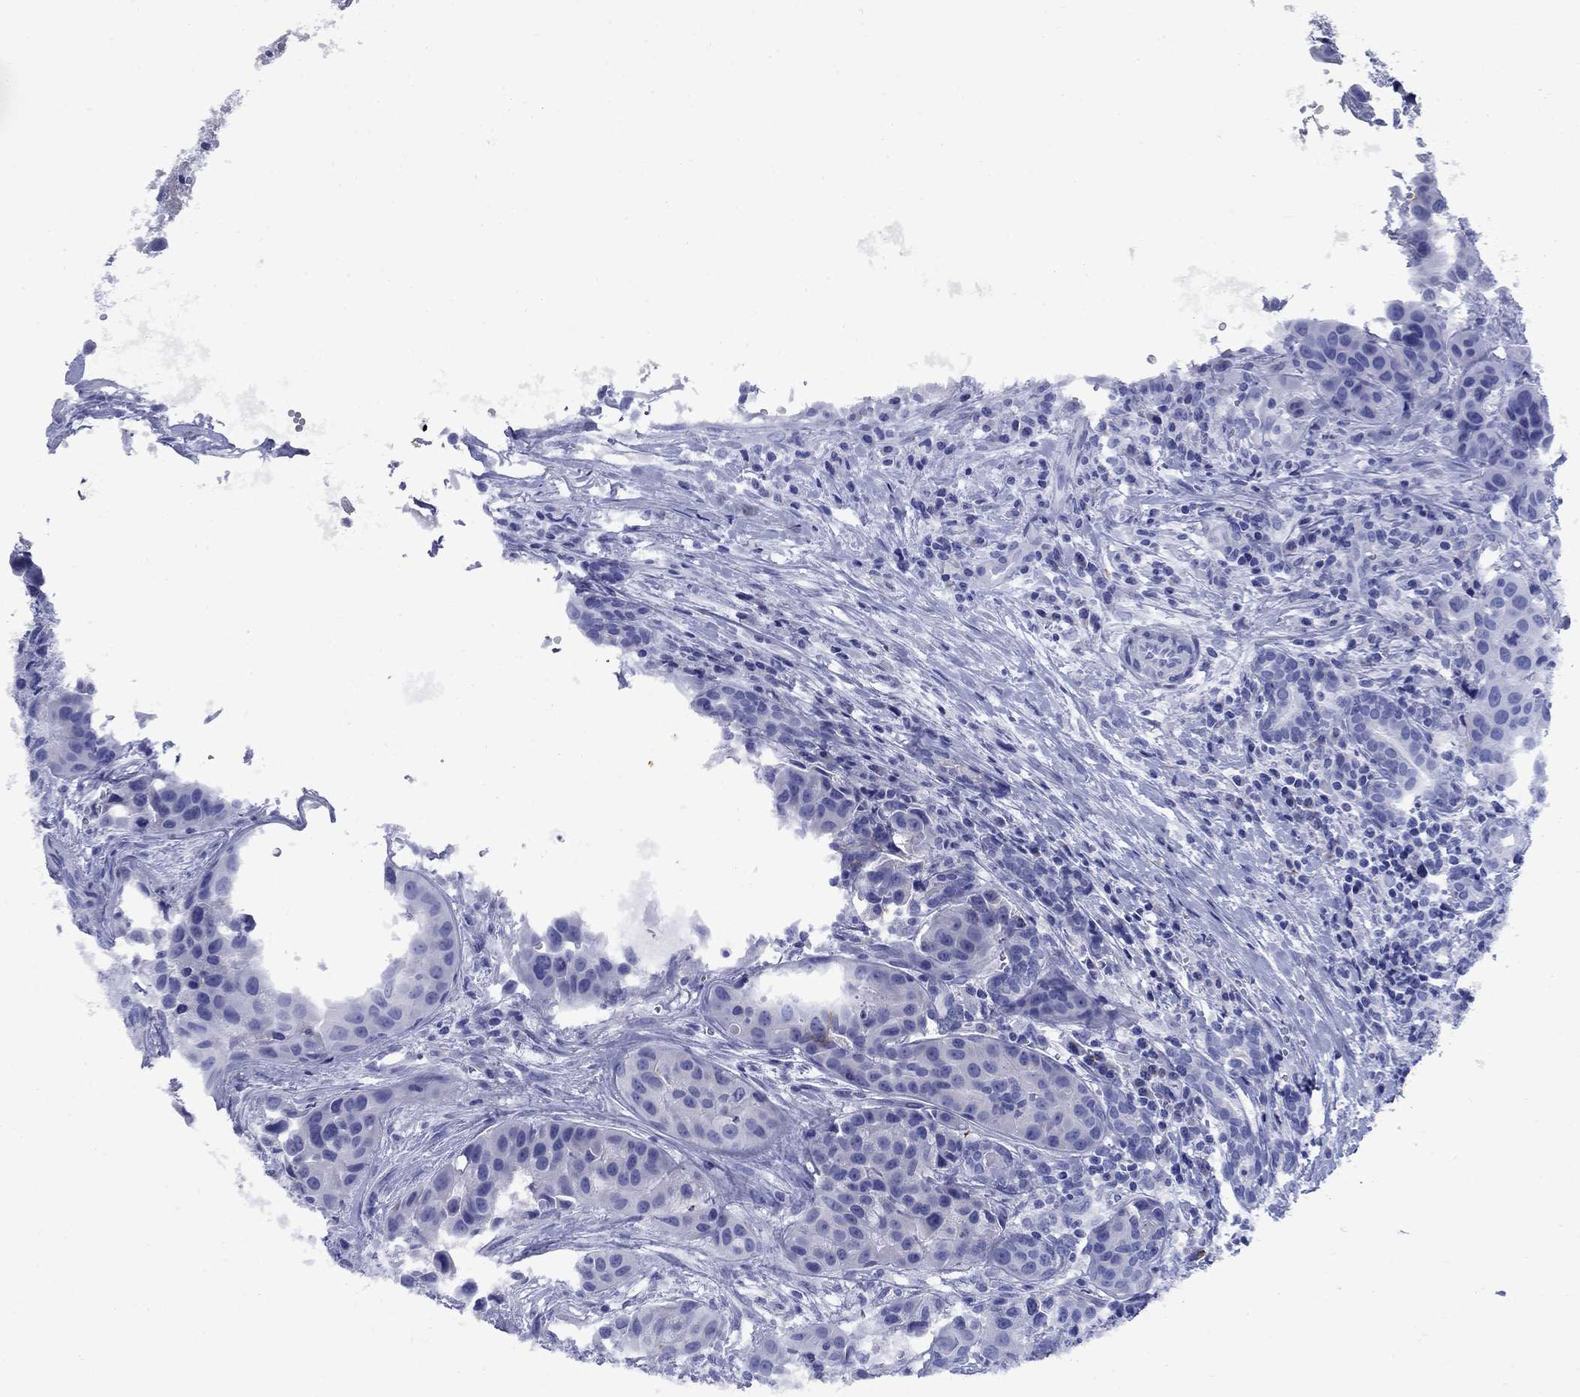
{"staining": {"intensity": "negative", "quantity": "none", "location": "none"}, "tissue": "head and neck cancer", "cell_type": "Tumor cells", "image_type": "cancer", "snomed": [{"axis": "morphology", "description": "Adenocarcinoma, NOS"}, {"axis": "topography", "description": "Head-Neck"}], "caption": "A high-resolution image shows IHC staining of head and neck cancer (adenocarcinoma), which reveals no significant staining in tumor cells.", "gene": "CD1A", "patient": {"sex": "male", "age": 76}}